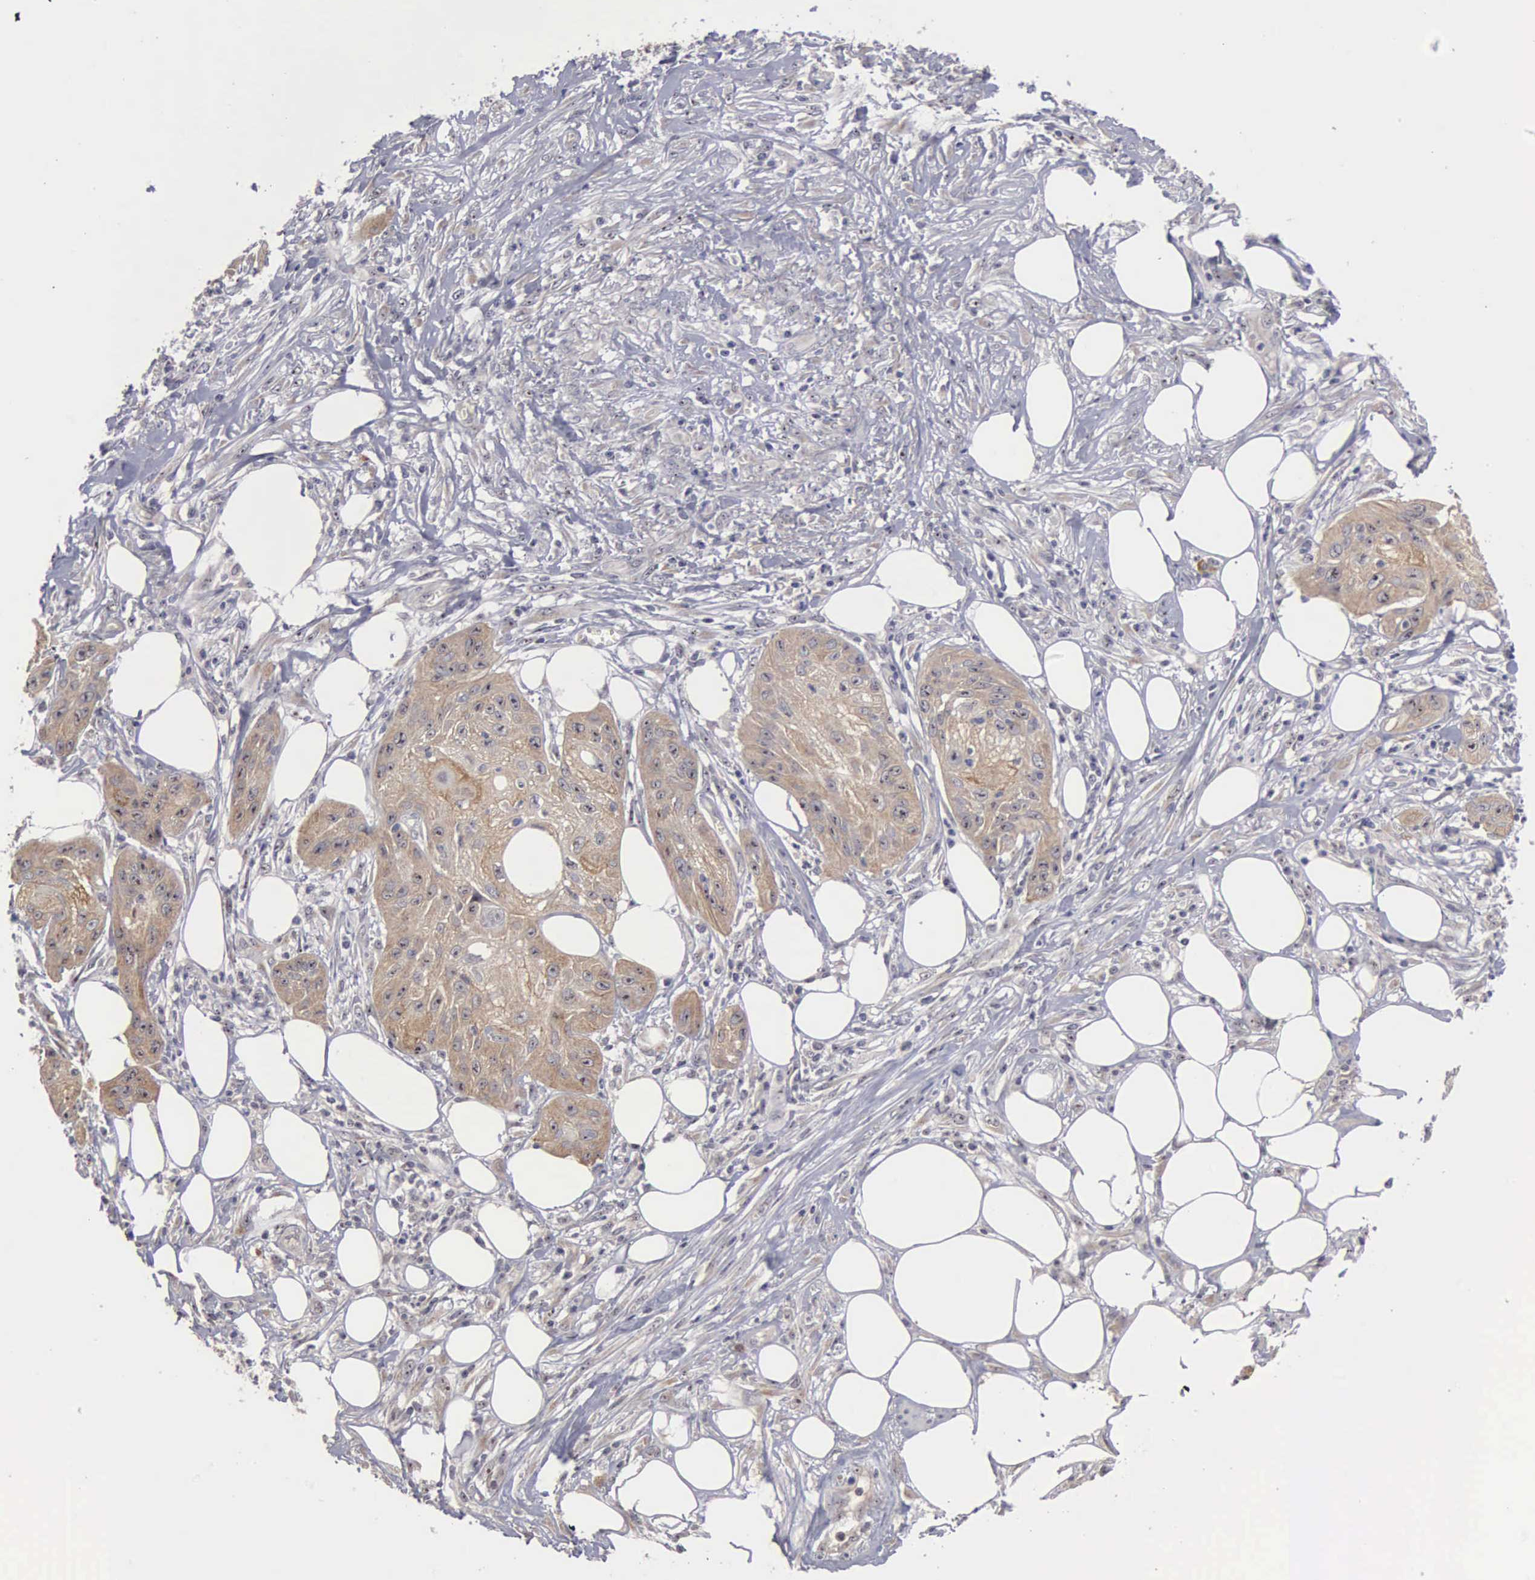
{"staining": {"intensity": "moderate", "quantity": ">75%", "location": "cytoplasmic/membranous,nuclear"}, "tissue": "skin cancer", "cell_type": "Tumor cells", "image_type": "cancer", "snomed": [{"axis": "morphology", "description": "Squamous cell carcinoma, NOS"}, {"axis": "topography", "description": "Skin"}], "caption": "Protein expression by immunohistochemistry demonstrates moderate cytoplasmic/membranous and nuclear staining in about >75% of tumor cells in skin cancer (squamous cell carcinoma).", "gene": "AMN", "patient": {"sex": "female", "age": 88}}